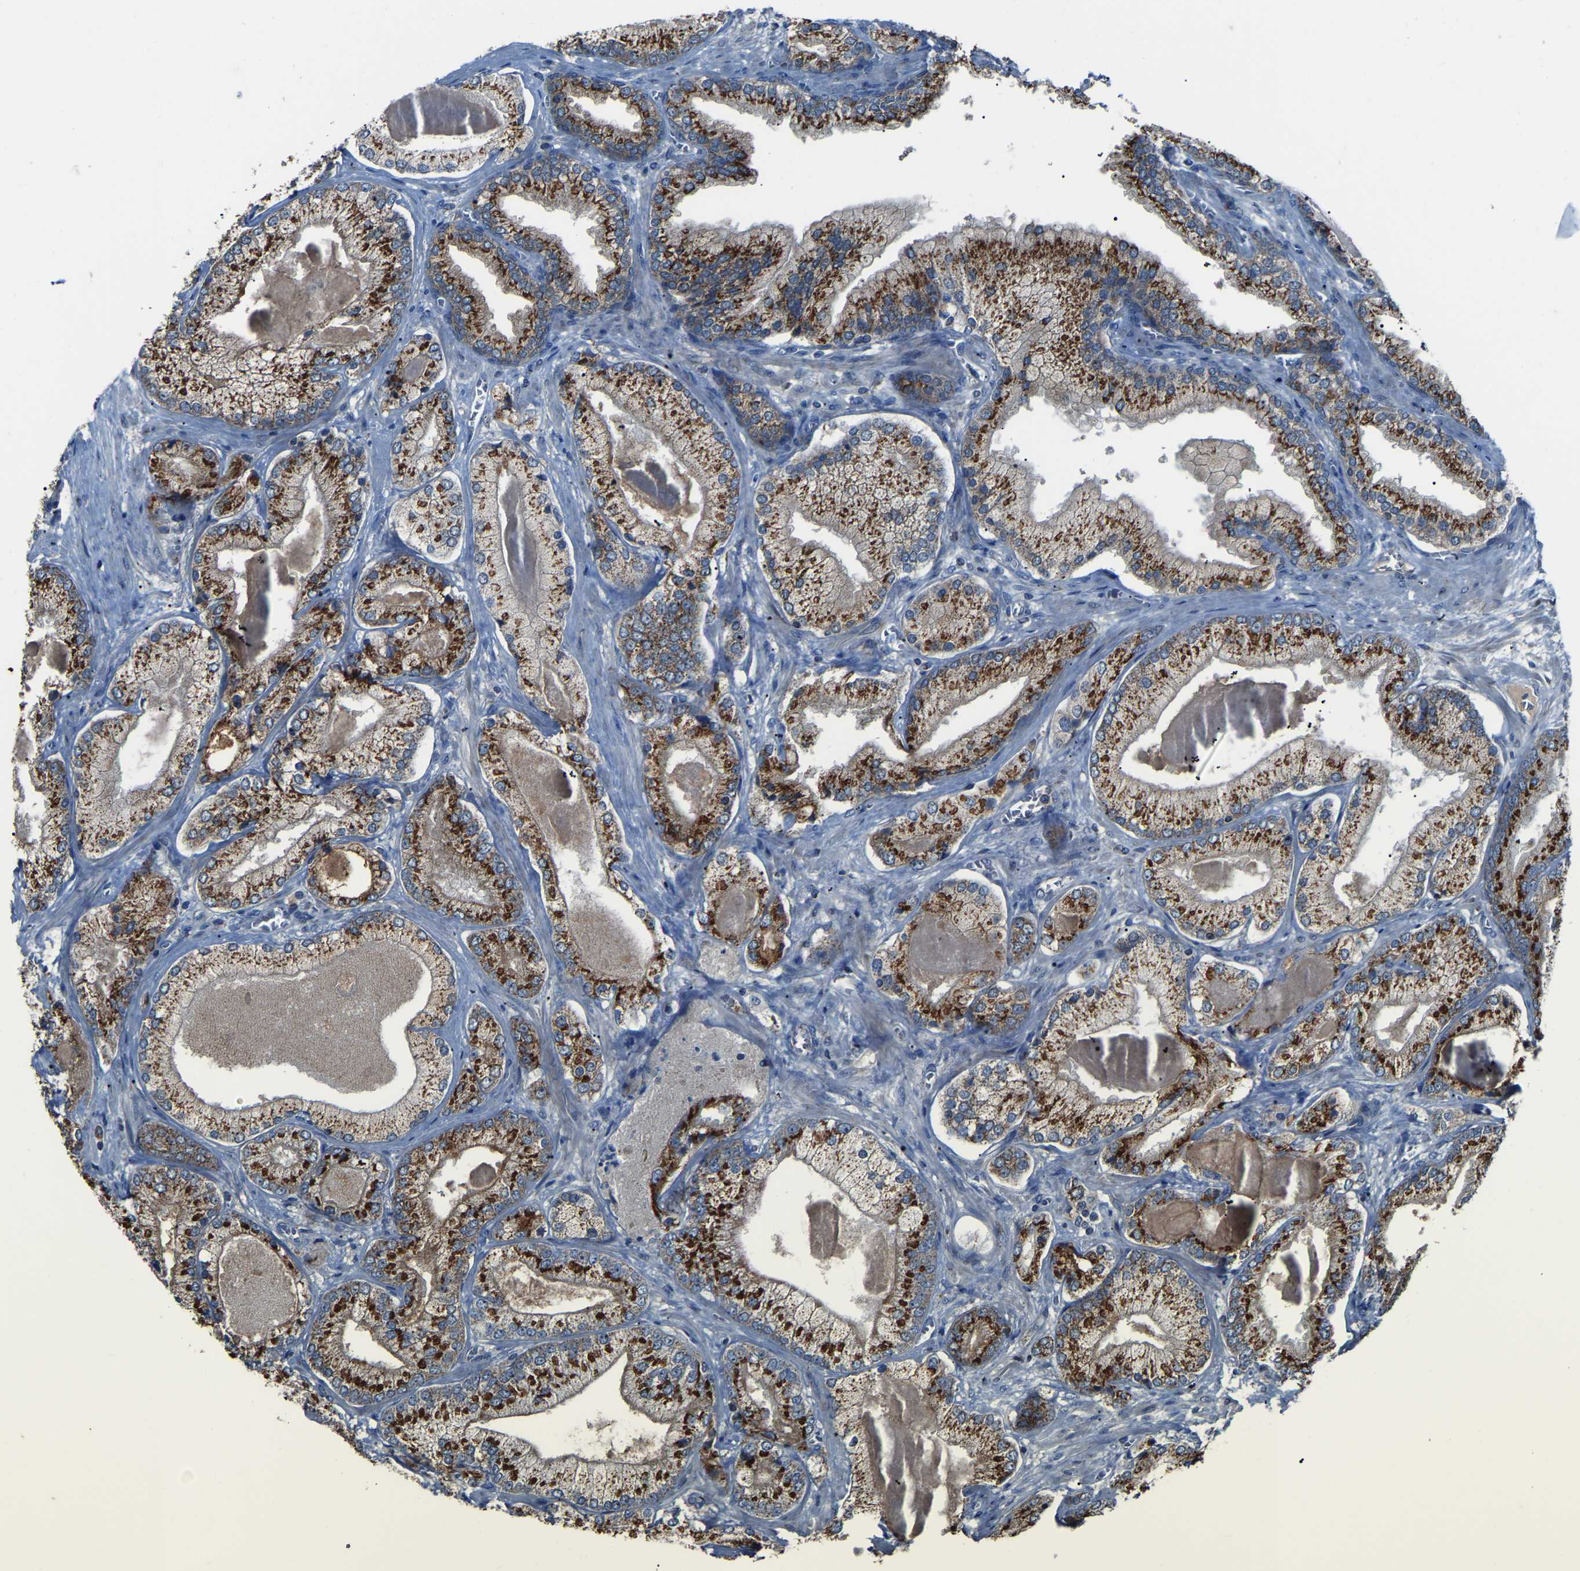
{"staining": {"intensity": "strong", "quantity": ">75%", "location": "cytoplasmic/membranous"}, "tissue": "prostate cancer", "cell_type": "Tumor cells", "image_type": "cancer", "snomed": [{"axis": "morphology", "description": "Adenocarcinoma, Low grade"}, {"axis": "topography", "description": "Prostate"}], "caption": "Strong cytoplasmic/membranous expression is appreciated in about >75% of tumor cells in prostate low-grade adenocarcinoma.", "gene": "CANT1", "patient": {"sex": "male", "age": 65}}